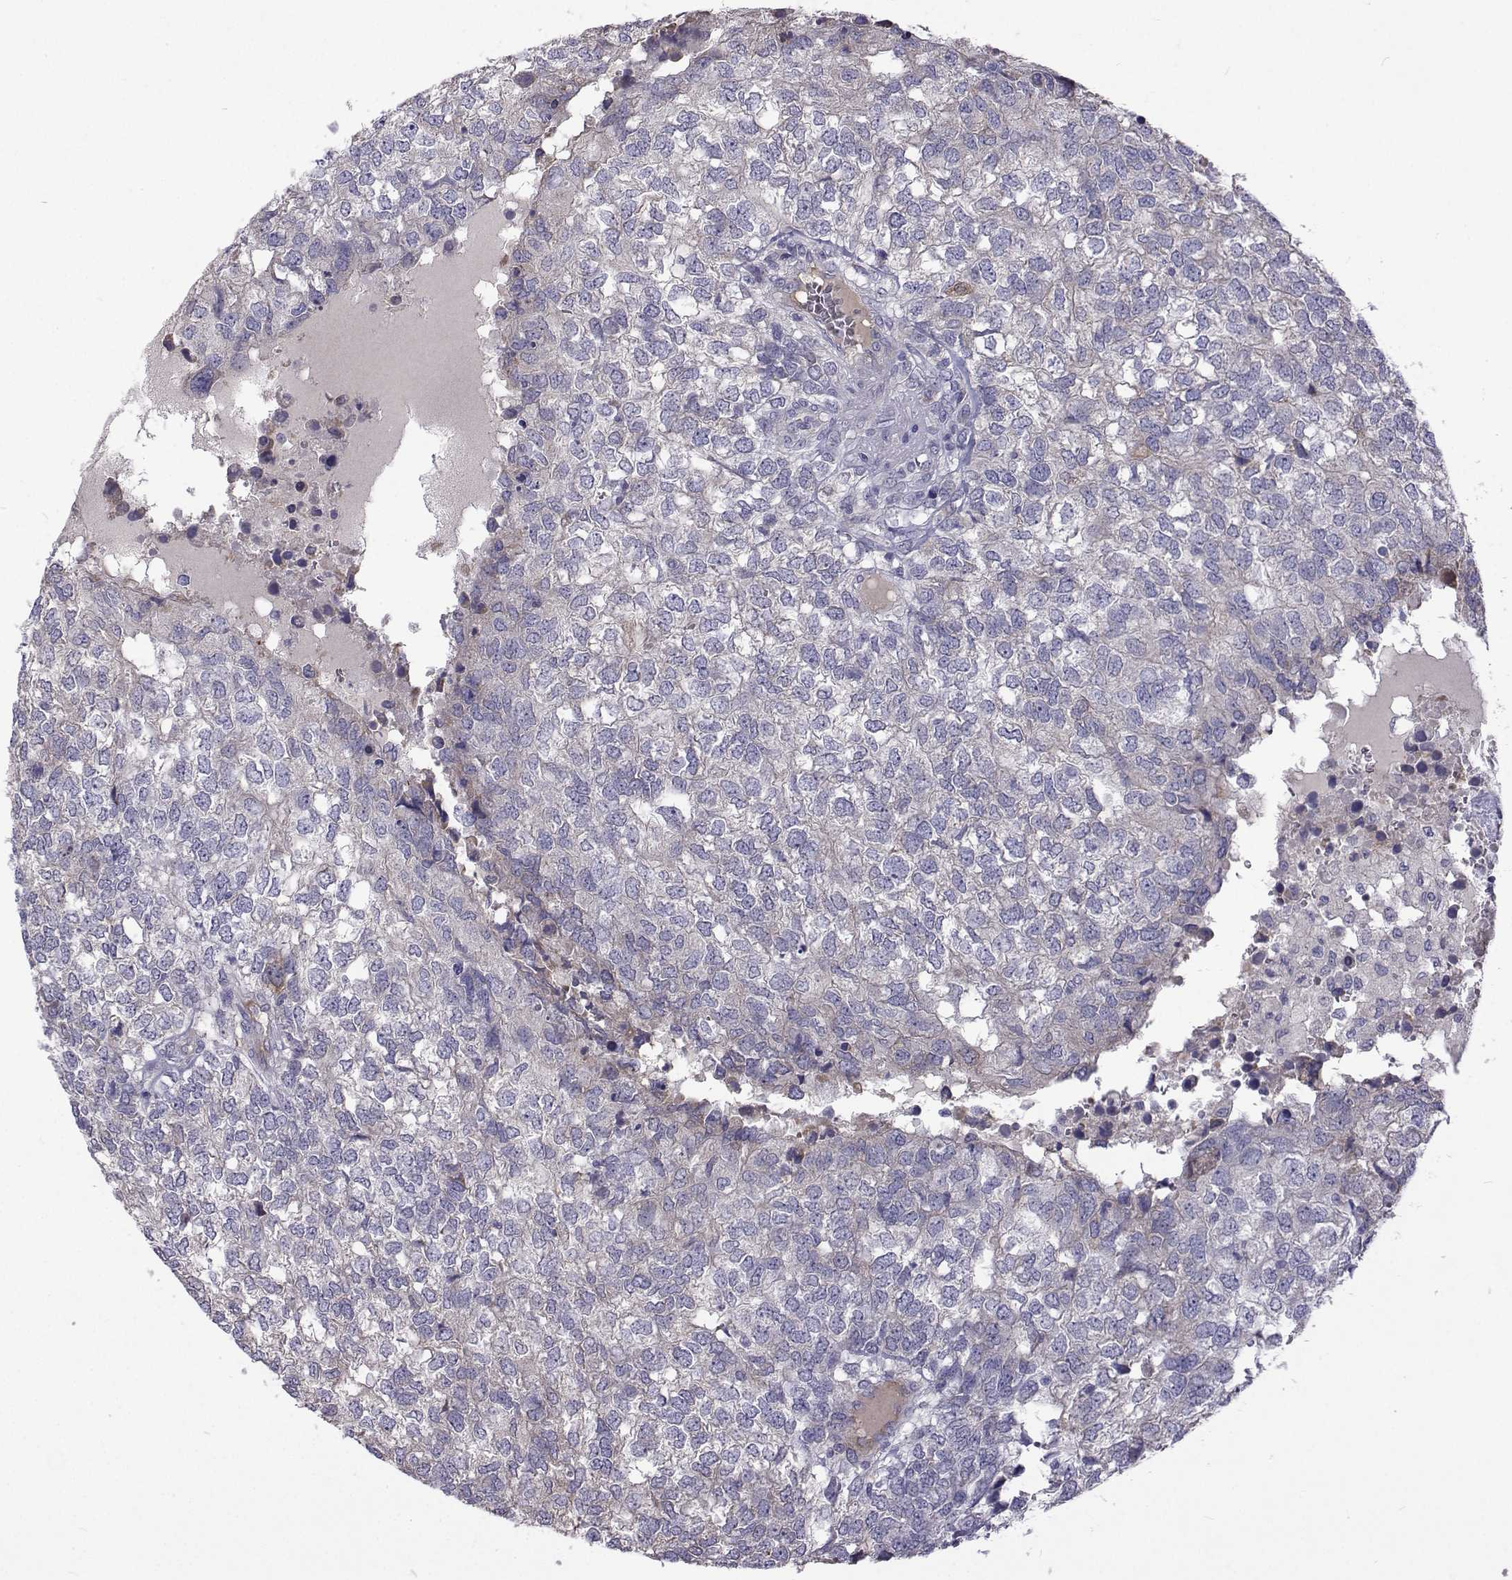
{"staining": {"intensity": "negative", "quantity": "none", "location": "none"}, "tissue": "breast cancer", "cell_type": "Tumor cells", "image_type": "cancer", "snomed": [{"axis": "morphology", "description": "Duct carcinoma"}, {"axis": "topography", "description": "Breast"}], "caption": "Immunohistochemistry photomicrograph of neoplastic tissue: breast cancer (intraductal carcinoma) stained with DAB demonstrates no significant protein expression in tumor cells.", "gene": "NPR3", "patient": {"sex": "female", "age": 30}}